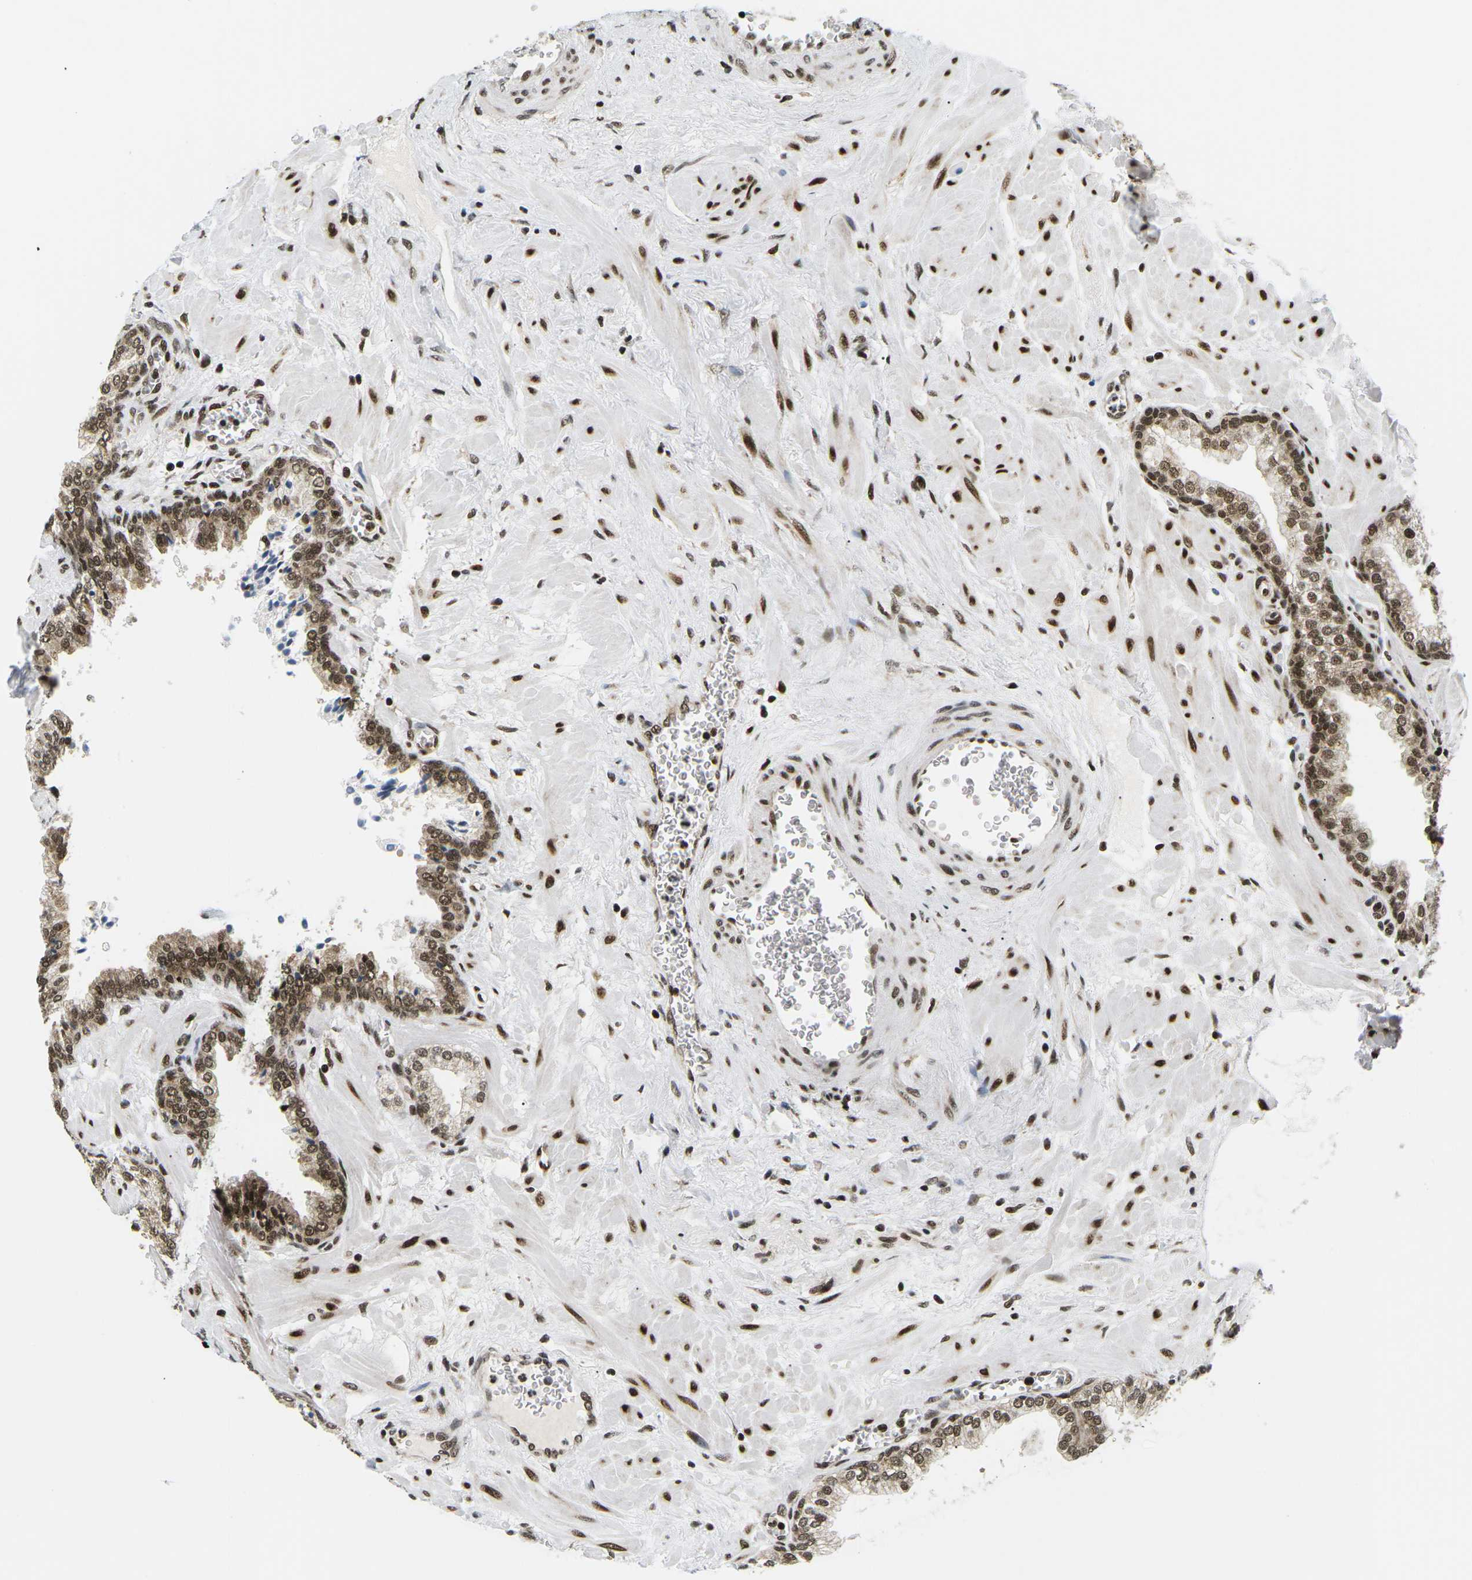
{"staining": {"intensity": "moderate", "quantity": ">75%", "location": "cytoplasmic/membranous,nuclear"}, "tissue": "prostate", "cell_type": "Glandular cells", "image_type": "normal", "snomed": [{"axis": "morphology", "description": "Normal tissue, NOS"}, {"axis": "morphology", "description": "Urothelial carcinoma, Low grade"}, {"axis": "topography", "description": "Urinary bladder"}, {"axis": "topography", "description": "Prostate"}], "caption": "Brown immunohistochemical staining in unremarkable prostate reveals moderate cytoplasmic/membranous,nuclear staining in approximately >75% of glandular cells. The staining was performed using DAB to visualize the protein expression in brown, while the nuclei were stained in blue with hematoxylin (Magnification: 20x).", "gene": "CELF1", "patient": {"sex": "male", "age": 60}}